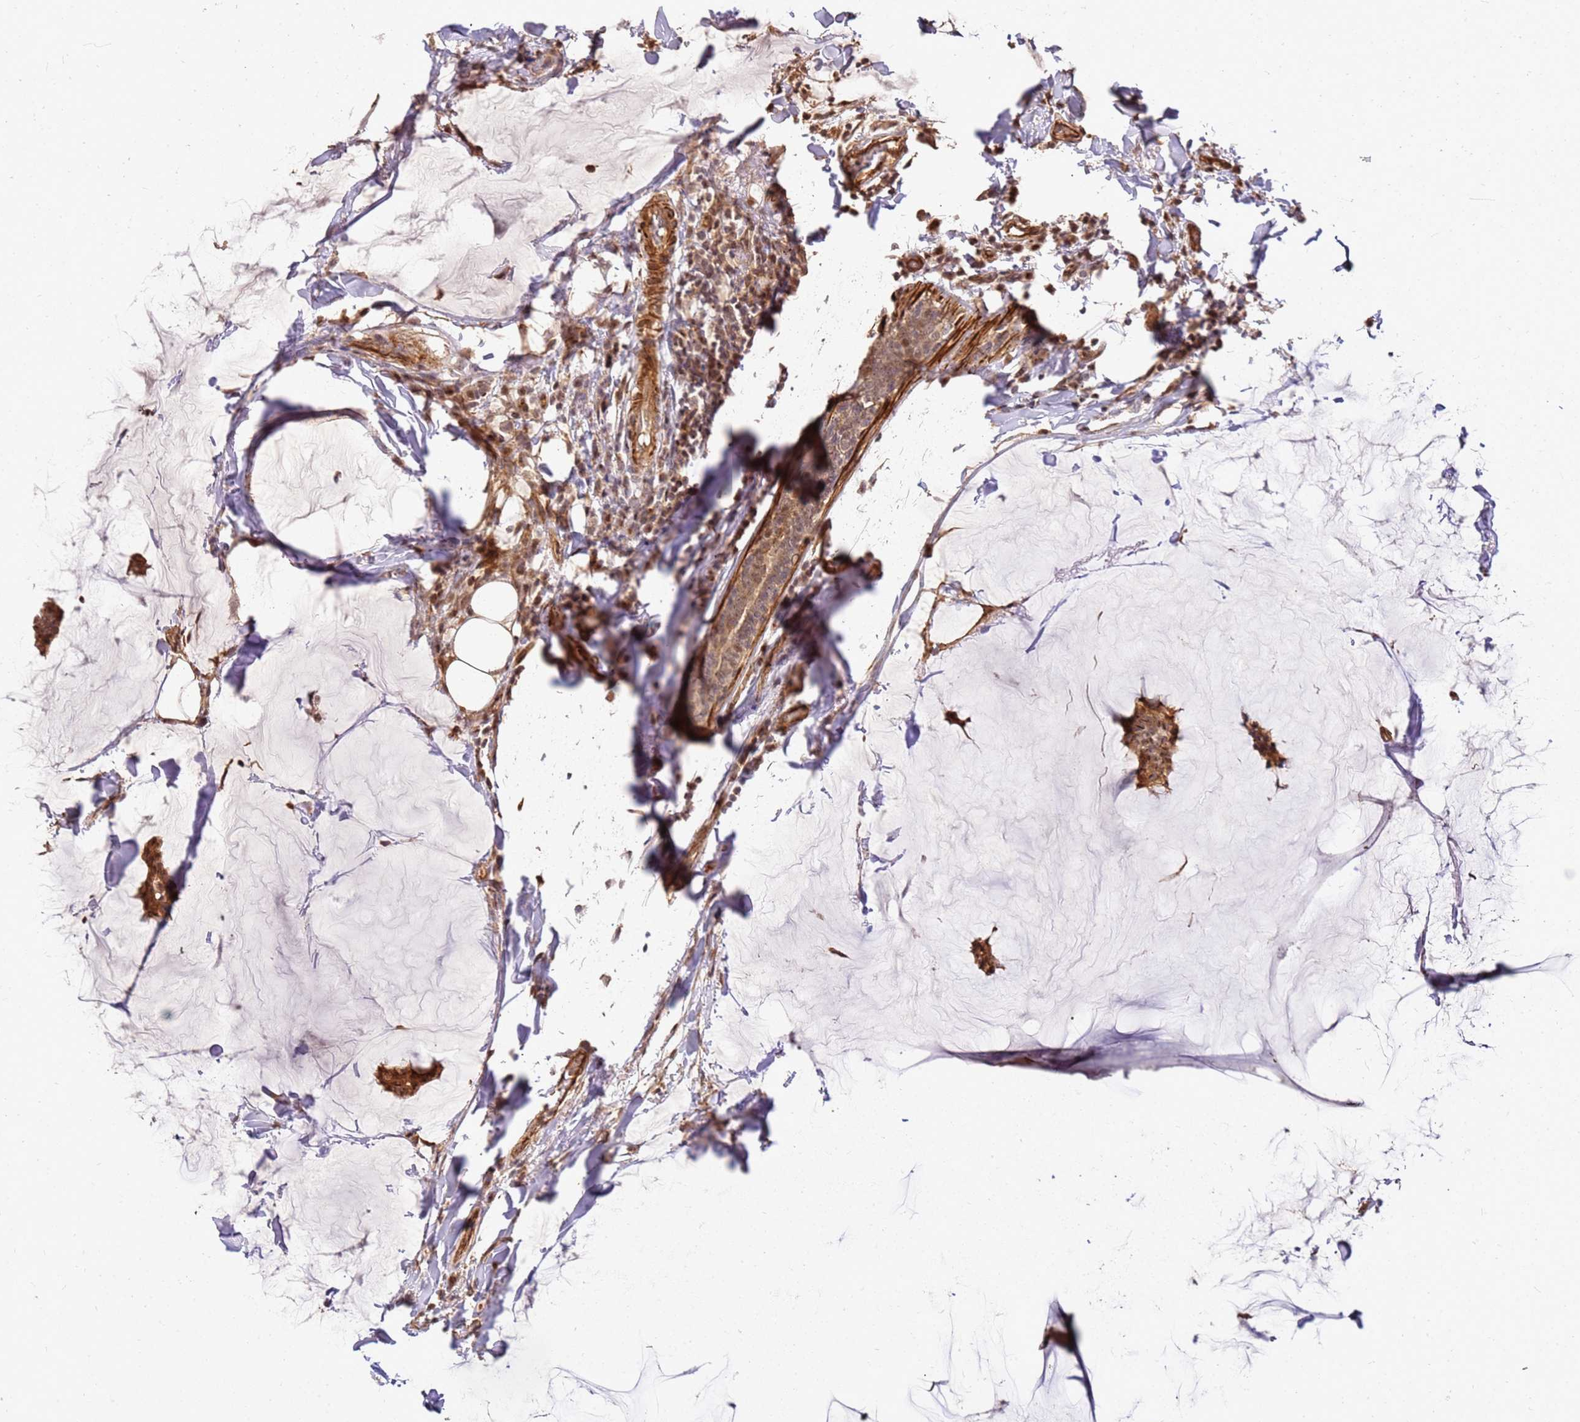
{"staining": {"intensity": "moderate", "quantity": ">75%", "location": "cytoplasmic/membranous,nuclear"}, "tissue": "breast cancer", "cell_type": "Tumor cells", "image_type": "cancer", "snomed": [{"axis": "morphology", "description": "Duct carcinoma"}, {"axis": "topography", "description": "Breast"}], "caption": "Human breast cancer stained with a brown dye exhibits moderate cytoplasmic/membranous and nuclear positive expression in approximately >75% of tumor cells.", "gene": "ST18", "patient": {"sex": "female", "age": 93}}